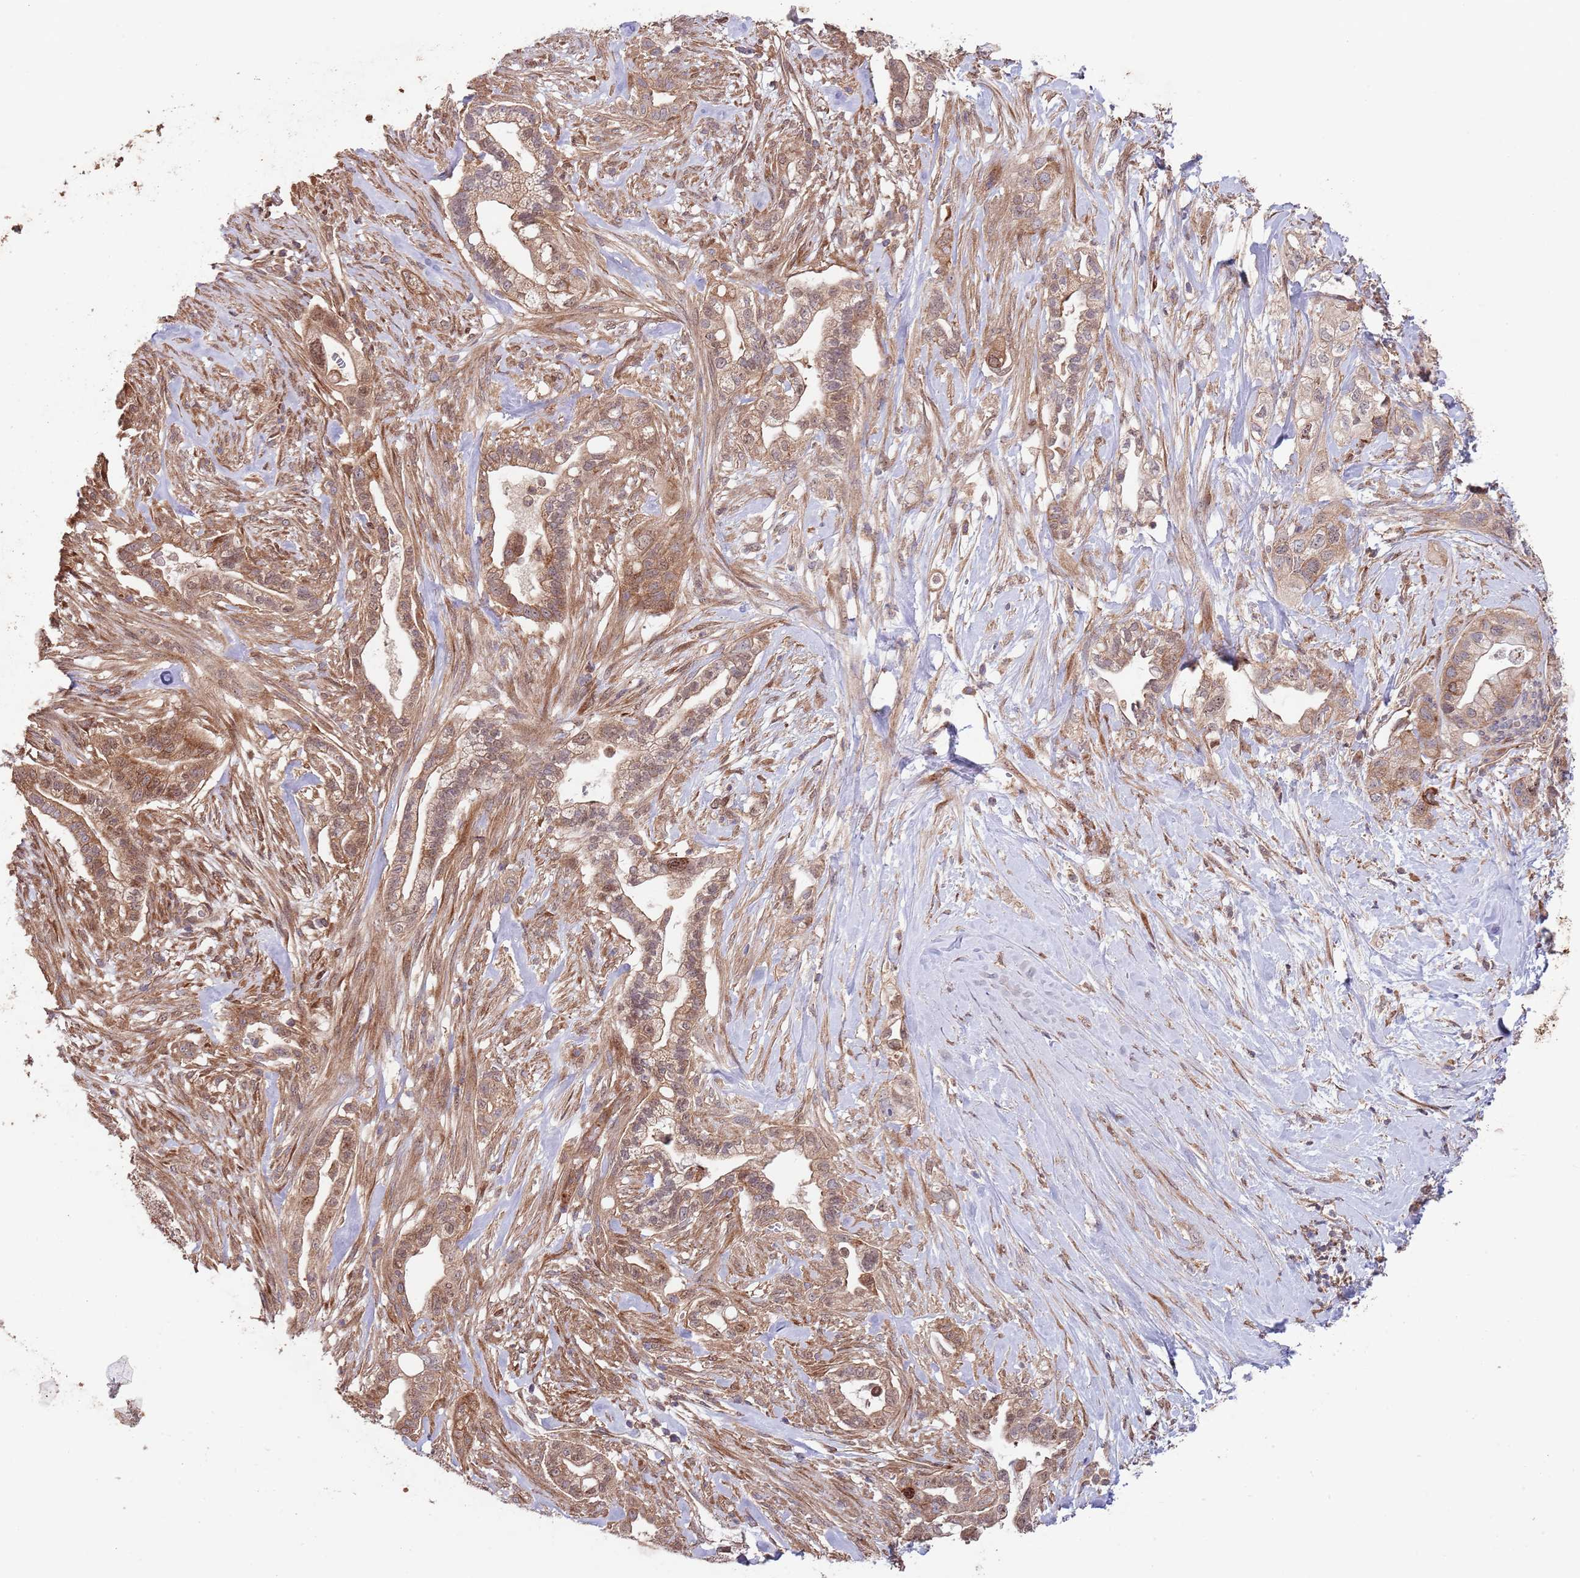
{"staining": {"intensity": "moderate", "quantity": ">75%", "location": "cytoplasmic/membranous,nuclear"}, "tissue": "pancreatic cancer", "cell_type": "Tumor cells", "image_type": "cancer", "snomed": [{"axis": "morphology", "description": "Adenocarcinoma, NOS"}, {"axis": "topography", "description": "Pancreas"}], "caption": "The immunohistochemical stain labels moderate cytoplasmic/membranous and nuclear positivity in tumor cells of pancreatic cancer (adenocarcinoma) tissue. (Stains: DAB in brown, nuclei in blue, Microscopy: brightfield microscopy at high magnification).", "gene": "RNF19B", "patient": {"sex": "male", "age": 44}}